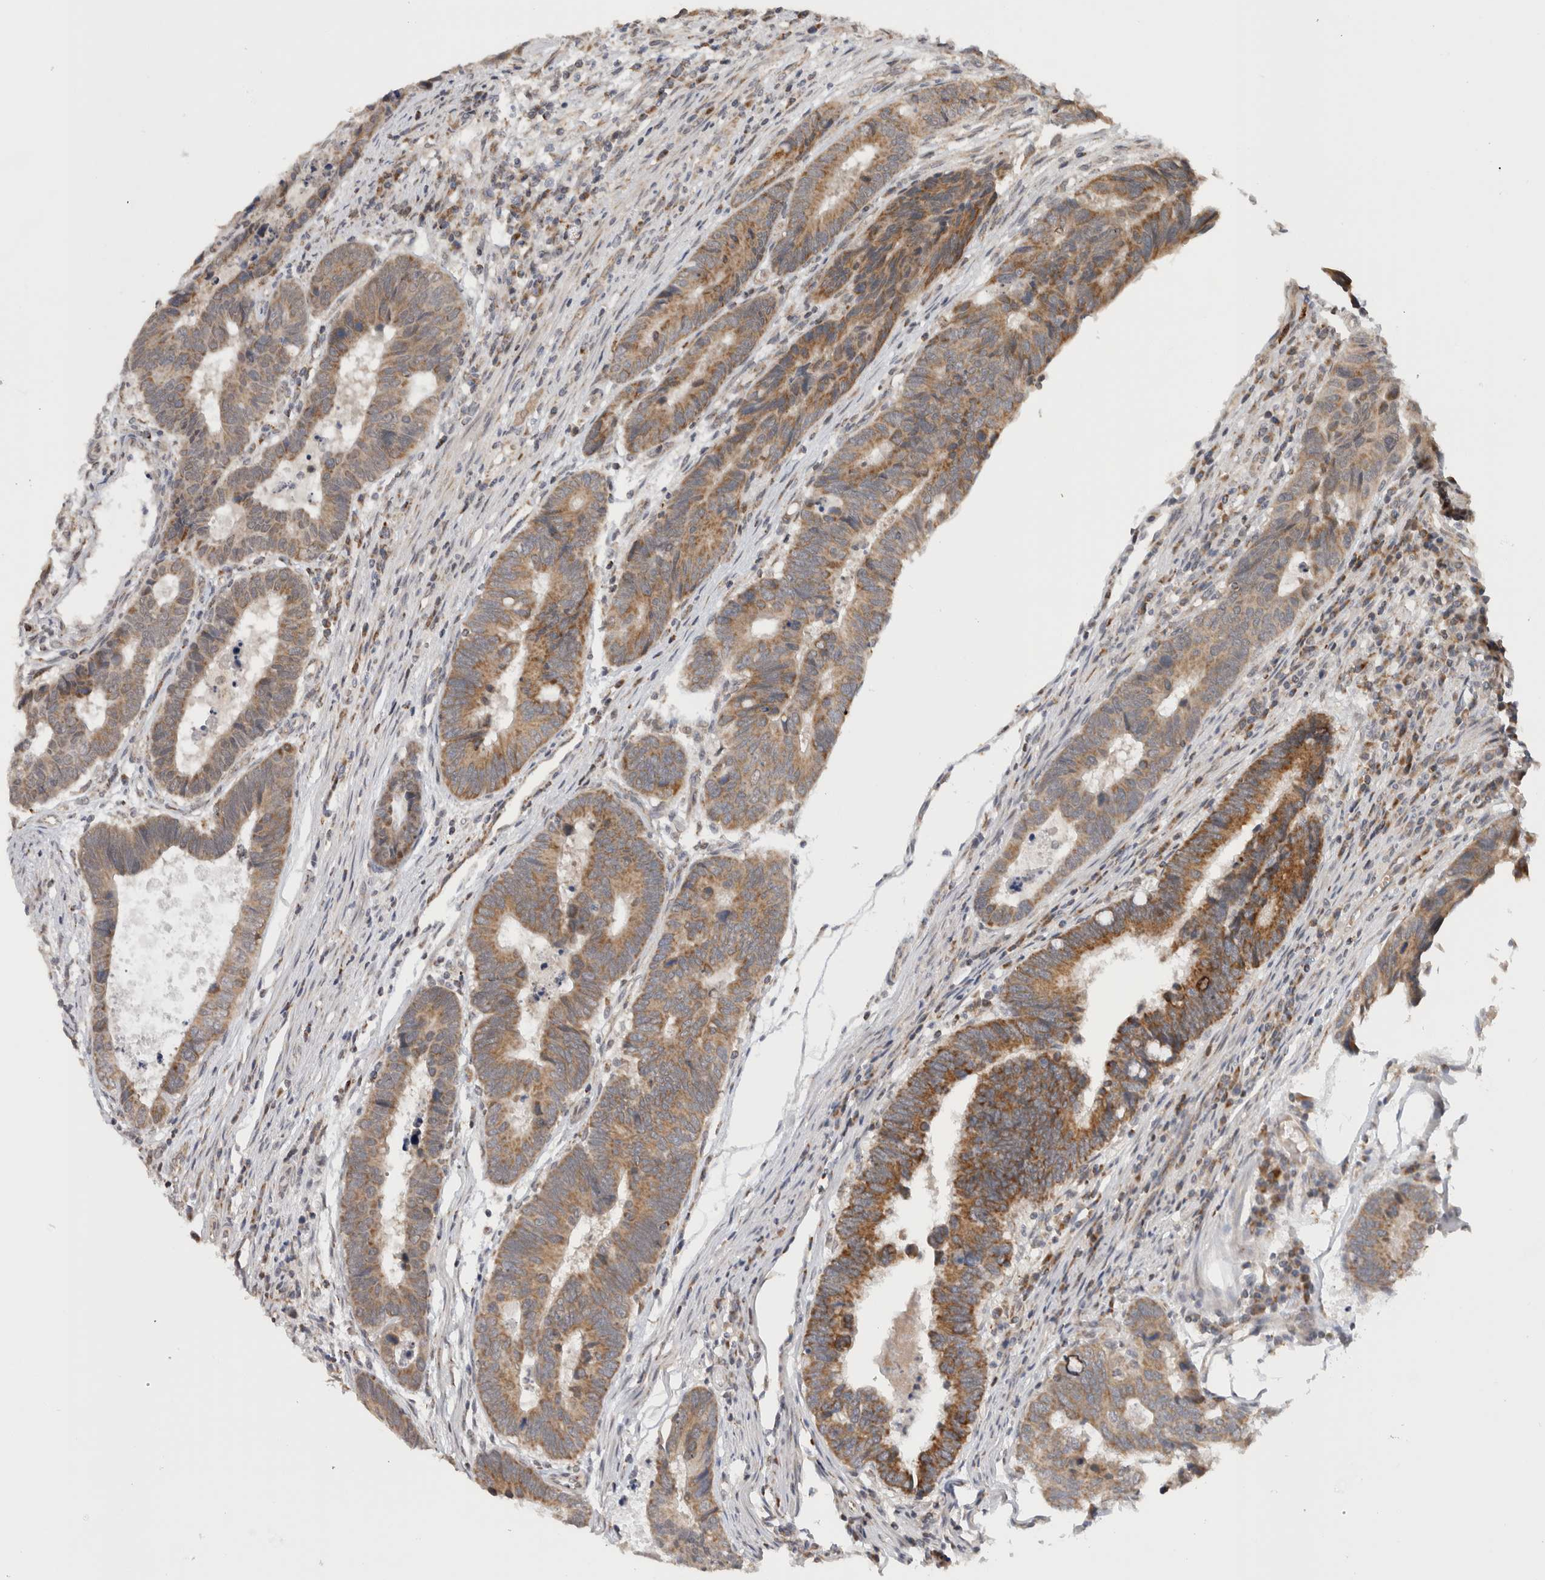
{"staining": {"intensity": "moderate", "quantity": ">75%", "location": "cytoplasmic/membranous"}, "tissue": "colorectal cancer", "cell_type": "Tumor cells", "image_type": "cancer", "snomed": [{"axis": "morphology", "description": "Adenocarcinoma, NOS"}, {"axis": "topography", "description": "Rectum"}], "caption": "Tumor cells demonstrate medium levels of moderate cytoplasmic/membranous staining in about >75% of cells in adenocarcinoma (colorectal).", "gene": "CMC2", "patient": {"sex": "male", "age": 84}}